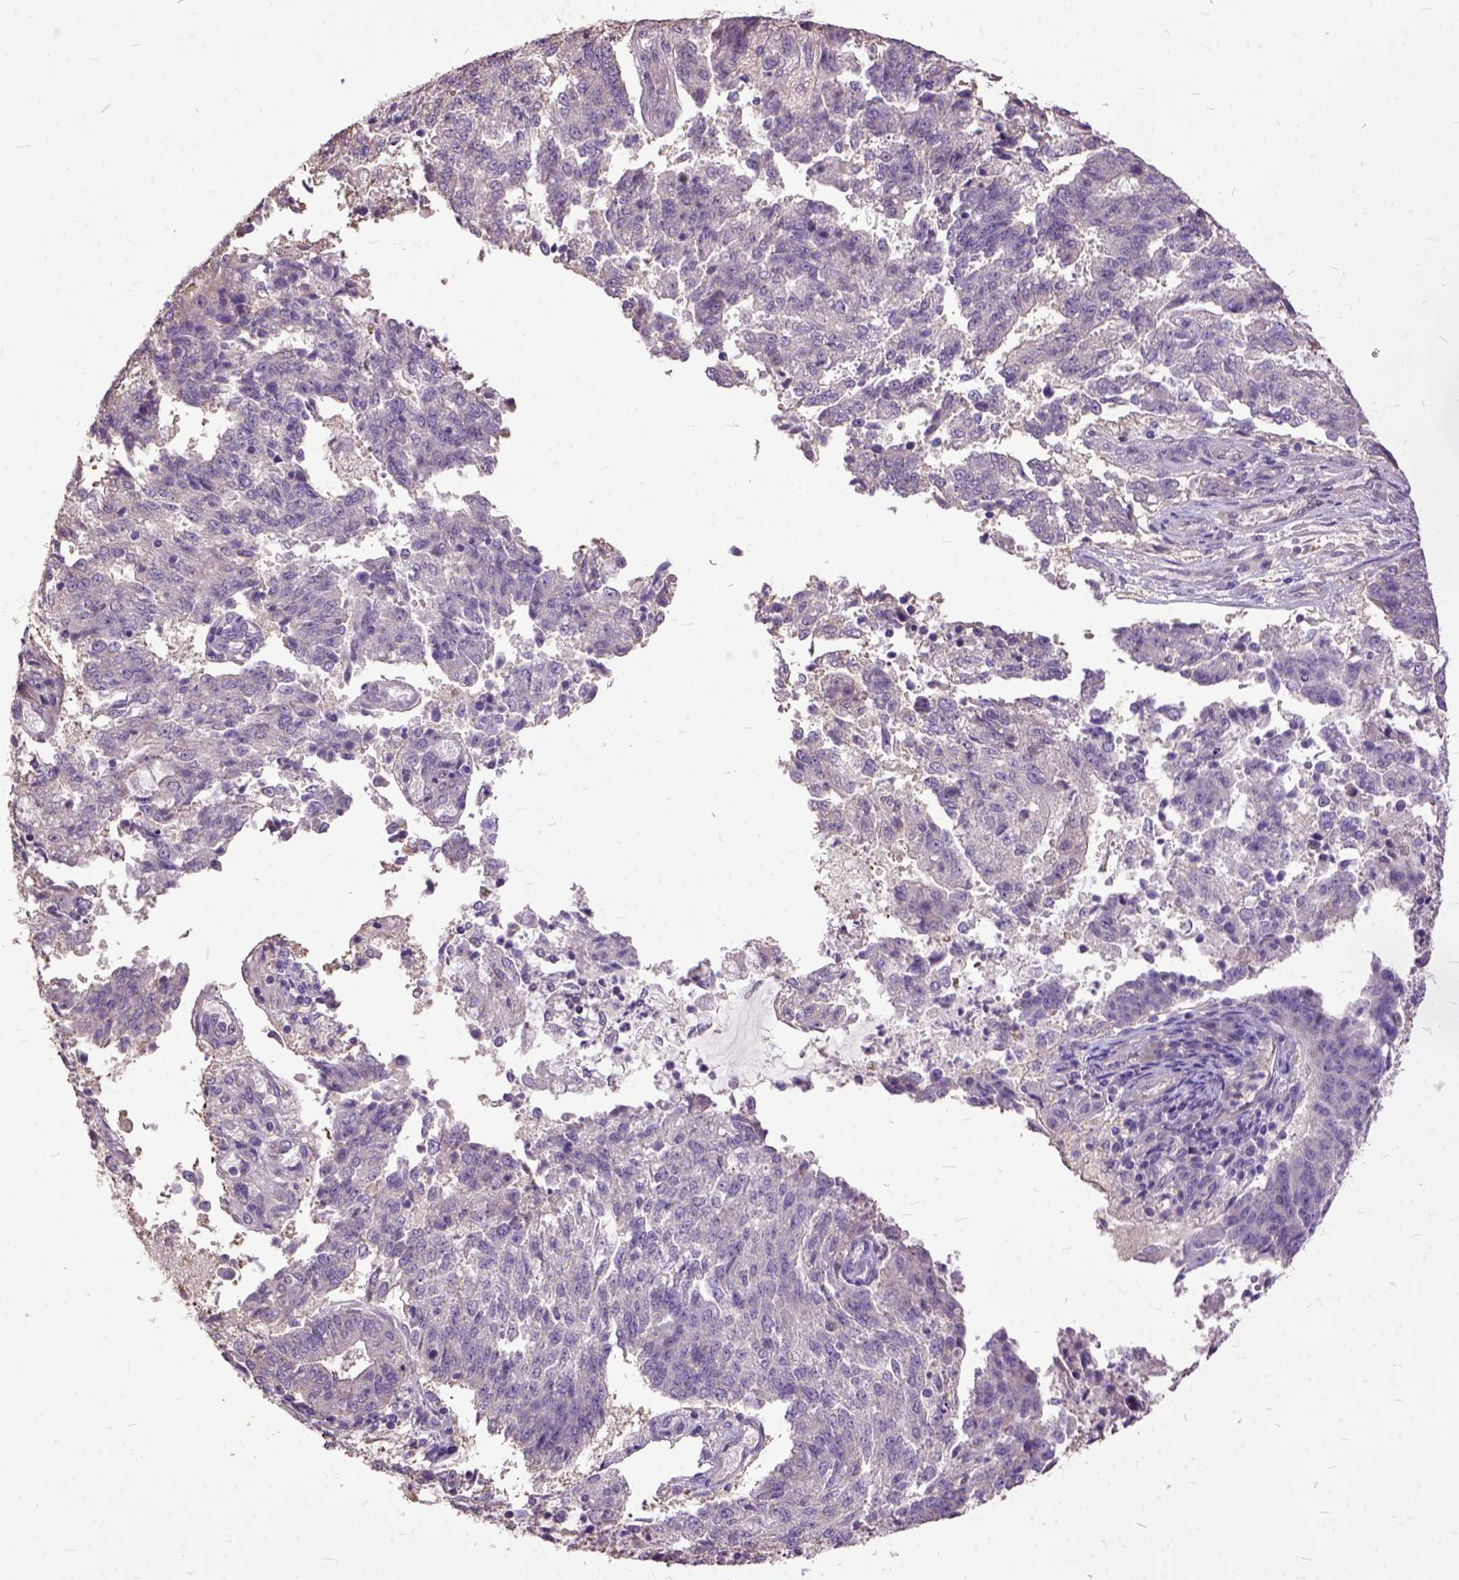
{"staining": {"intensity": "negative", "quantity": "none", "location": "none"}, "tissue": "endometrial cancer", "cell_type": "Tumor cells", "image_type": "cancer", "snomed": [{"axis": "morphology", "description": "Adenocarcinoma, NOS"}, {"axis": "topography", "description": "Endometrium"}], "caption": "An IHC image of endometrial cancer is shown. There is no staining in tumor cells of endometrial cancer. Nuclei are stained in blue.", "gene": "AREG", "patient": {"sex": "female", "age": 82}}